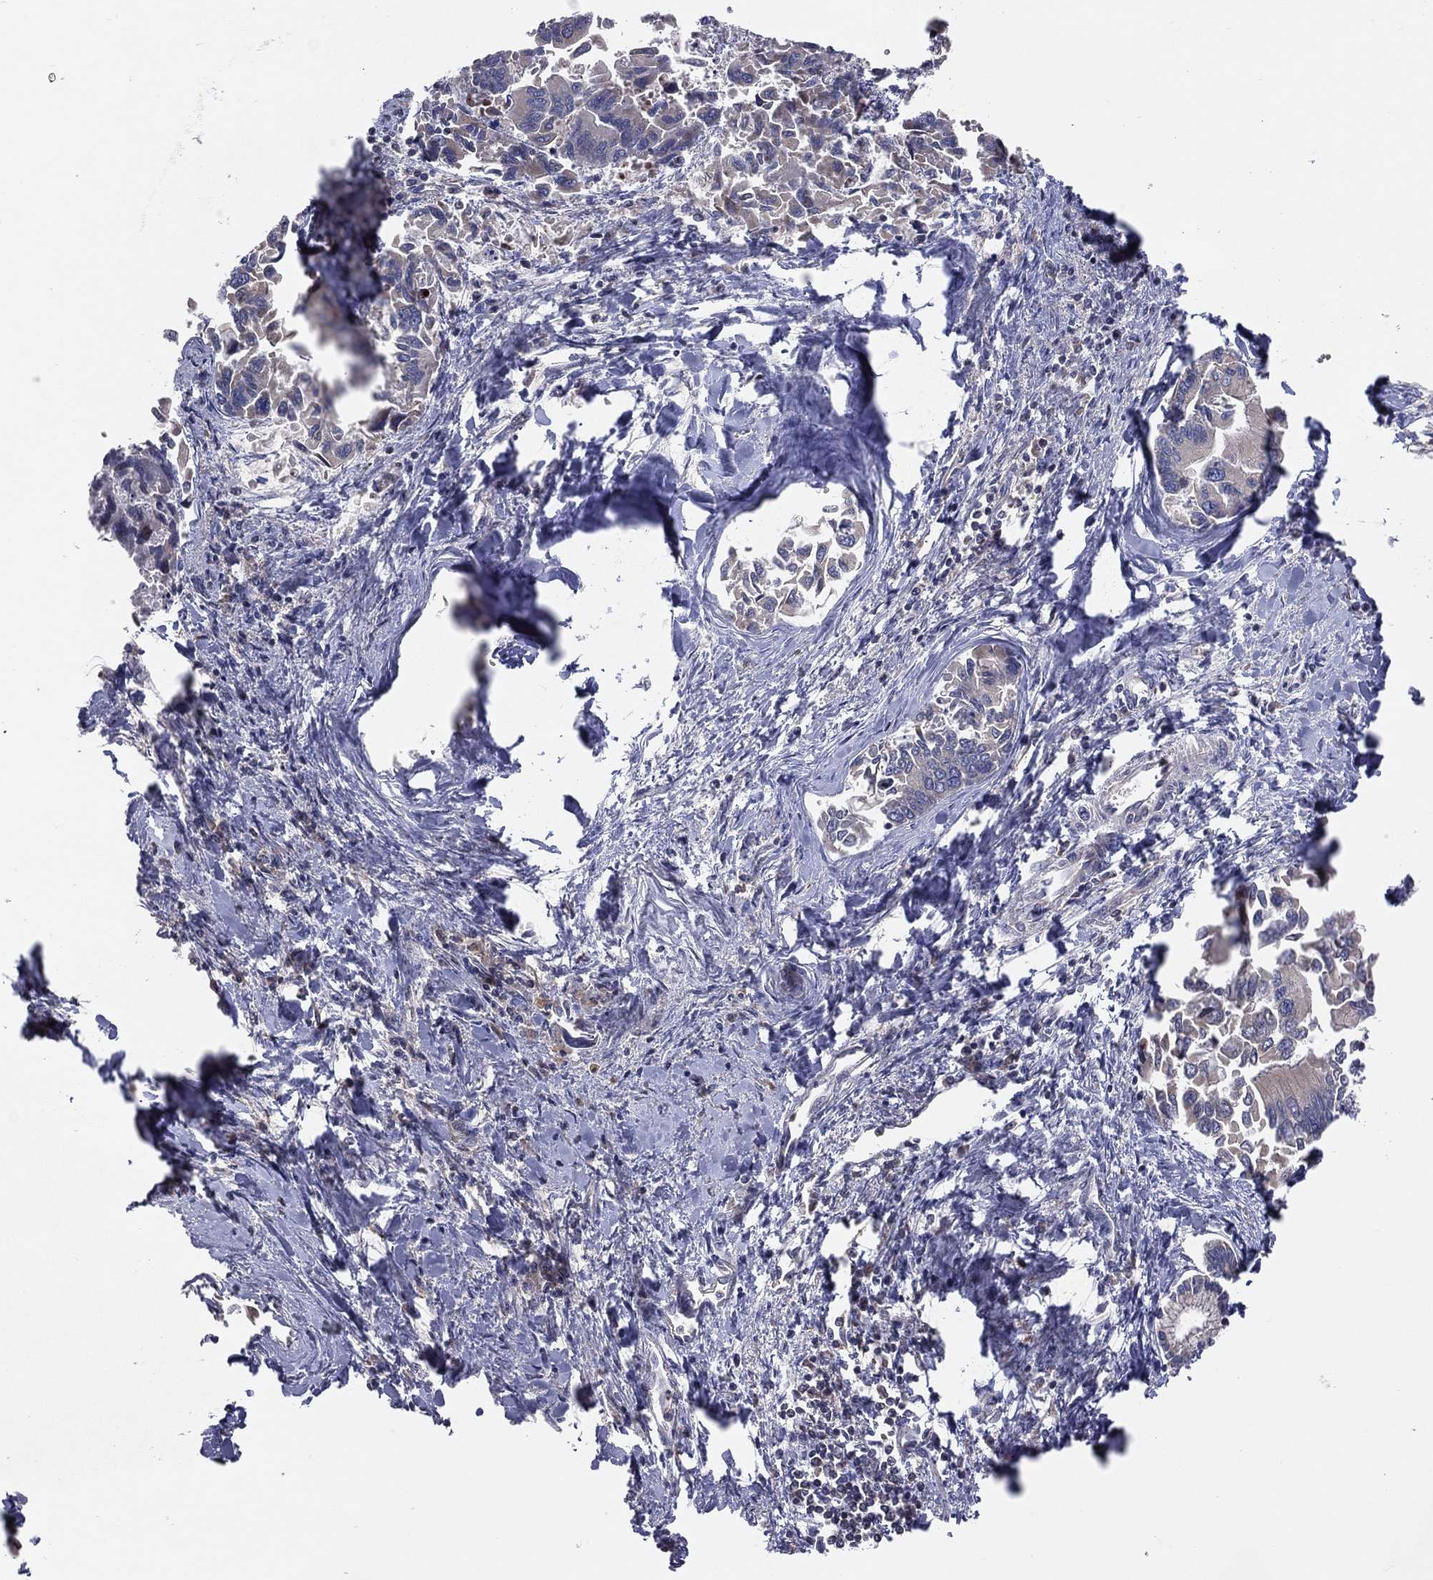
{"staining": {"intensity": "negative", "quantity": "none", "location": "none"}, "tissue": "liver cancer", "cell_type": "Tumor cells", "image_type": "cancer", "snomed": [{"axis": "morphology", "description": "Cholangiocarcinoma"}, {"axis": "topography", "description": "Liver"}], "caption": "This is an immunohistochemistry micrograph of liver cancer (cholangiocarcinoma). There is no expression in tumor cells.", "gene": "STARD3", "patient": {"sex": "male", "age": 66}}